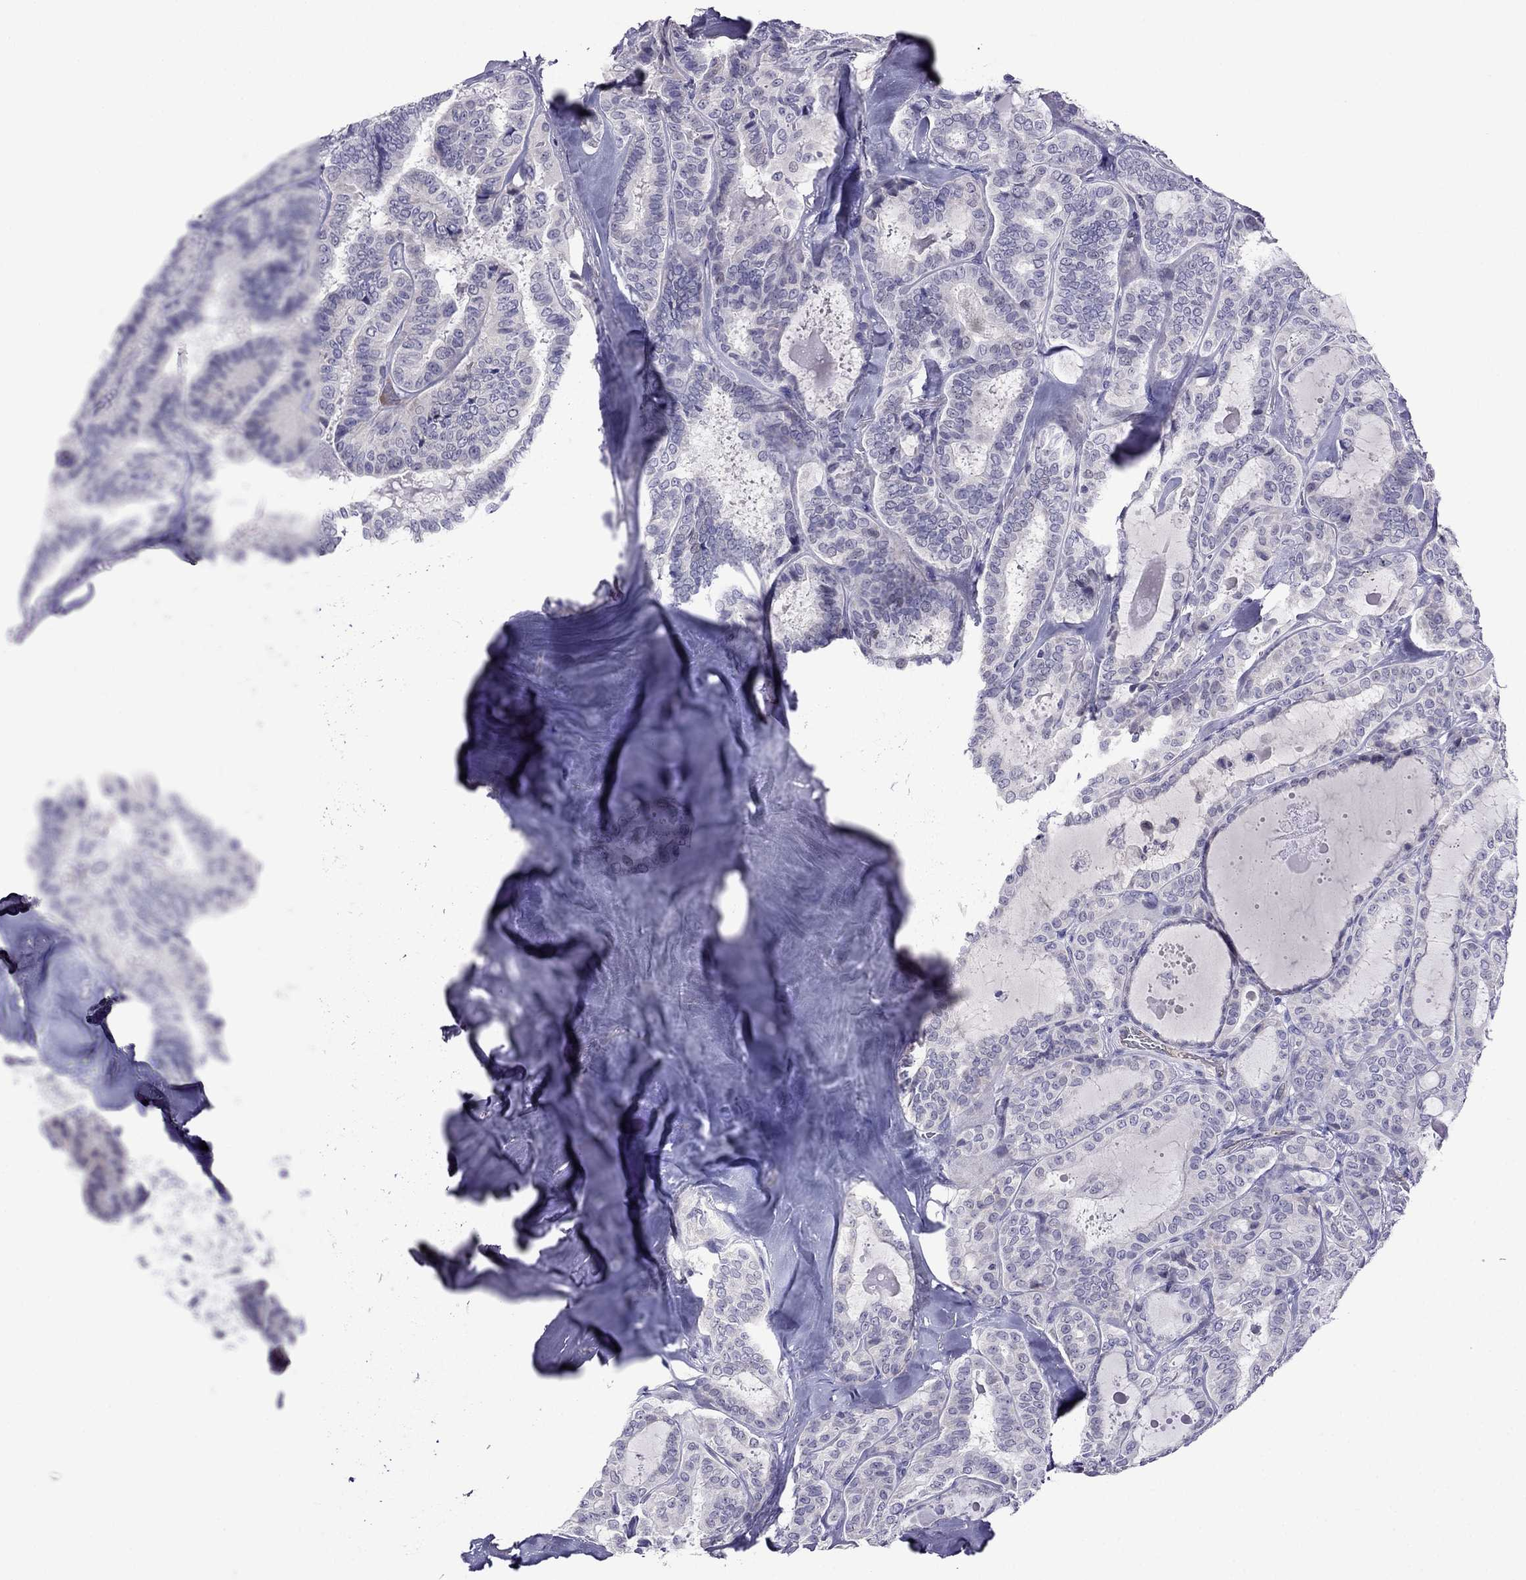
{"staining": {"intensity": "weak", "quantity": "<25%", "location": "cytoplasmic/membranous"}, "tissue": "thyroid cancer", "cell_type": "Tumor cells", "image_type": "cancer", "snomed": [{"axis": "morphology", "description": "Papillary adenocarcinoma, NOS"}, {"axis": "topography", "description": "Thyroid gland"}], "caption": "Image shows no significant protein positivity in tumor cells of papillary adenocarcinoma (thyroid).", "gene": "SPTBN4", "patient": {"sex": "female", "age": 39}}